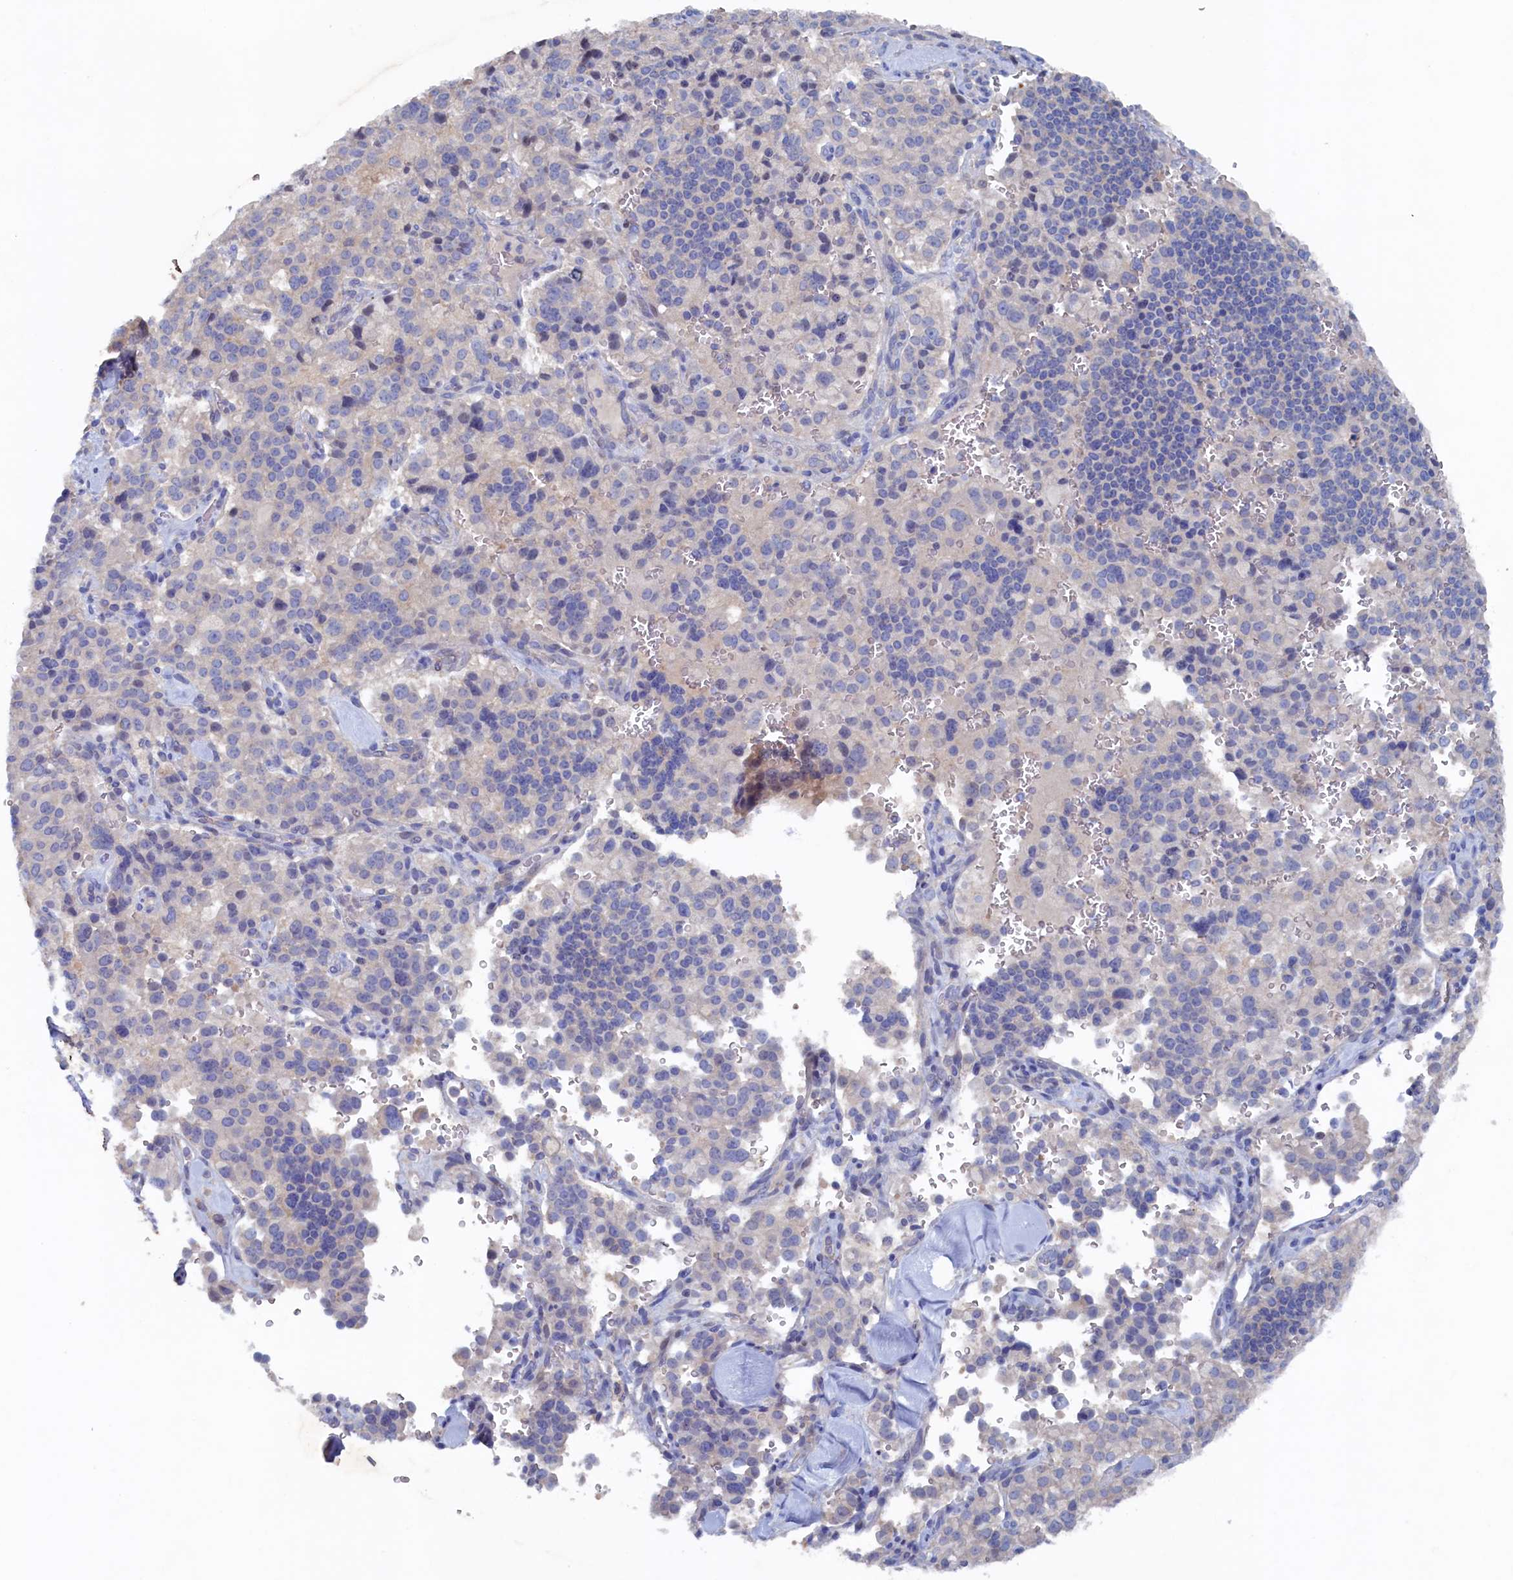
{"staining": {"intensity": "negative", "quantity": "none", "location": "none"}, "tissue": "pancreatic cancer", "cell_type": "Tumor cells", "image_type": "cancer", "snomed": [{"axis": "morphology", "description": "Adenocarcinoma, NOS"}, {"axis": "topography", "description": "Pancreas"}], "caption": "Pancreatic cancer stained for a protein using immunohistochemistry (IHC) exhibits no staining tumor cells.", "gene": "CBLIF", "patient": {"sex": "male", "age": 65}}